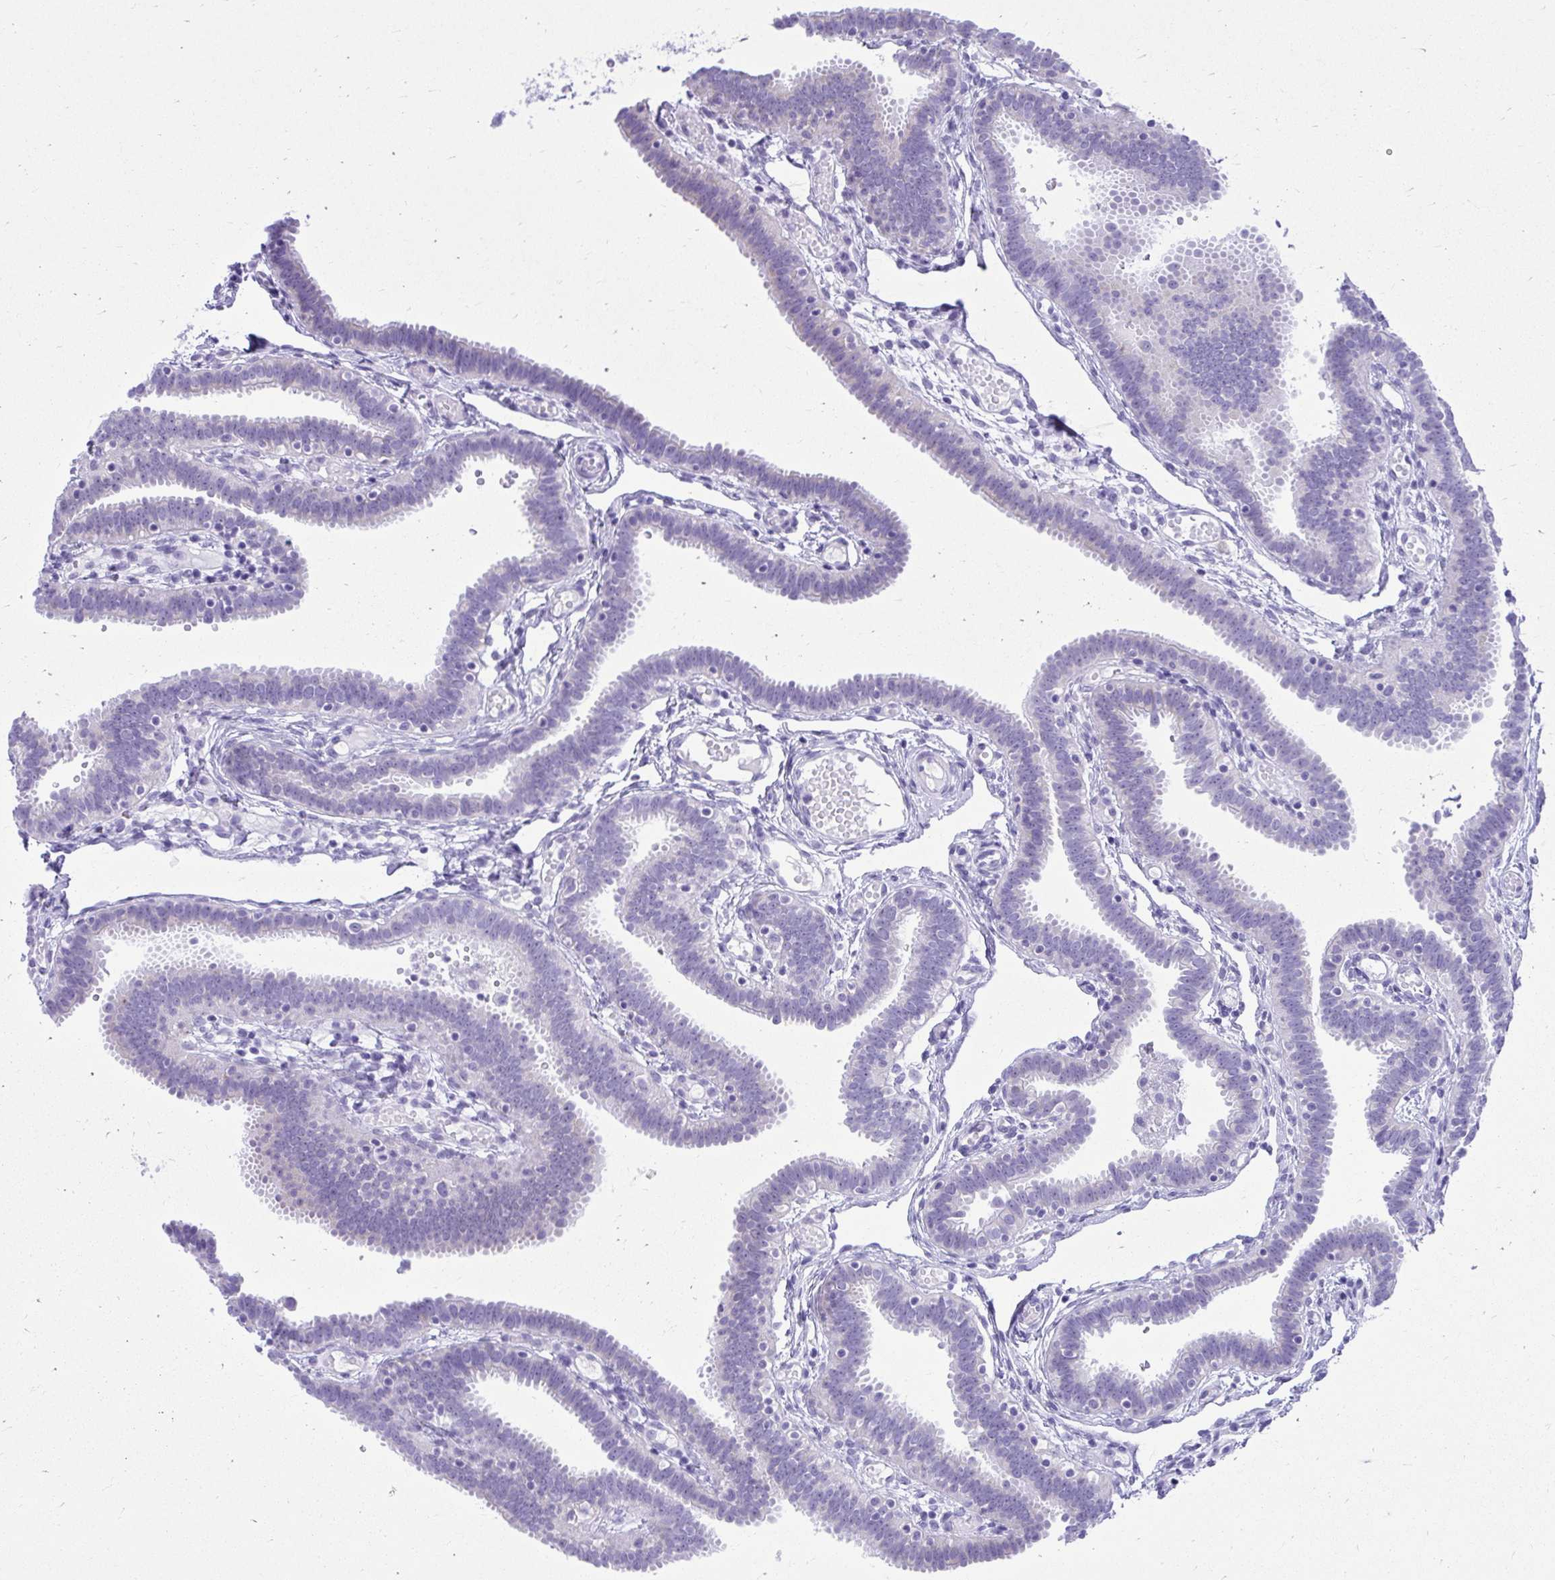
{"staining": {"intensity": "moderate", "quantity": "<25%", "location": "nuclear"}, "tissue": "fallopian tube", "cell_type": "Glandular cells", "image_type": "normal", "snomed": [{"axis": "morphology", "description": "Normal tissue, NOS"}, {"axis": "topography", "description": "Fallopian tube"}], "caption": "Protein expression analysis of unremarkable human fallopian tube reveals moderate nuclear positivity in about <25% of glandular cells.", "gene": "RALYL", "patient": {"sex": "female", "age": 37}}